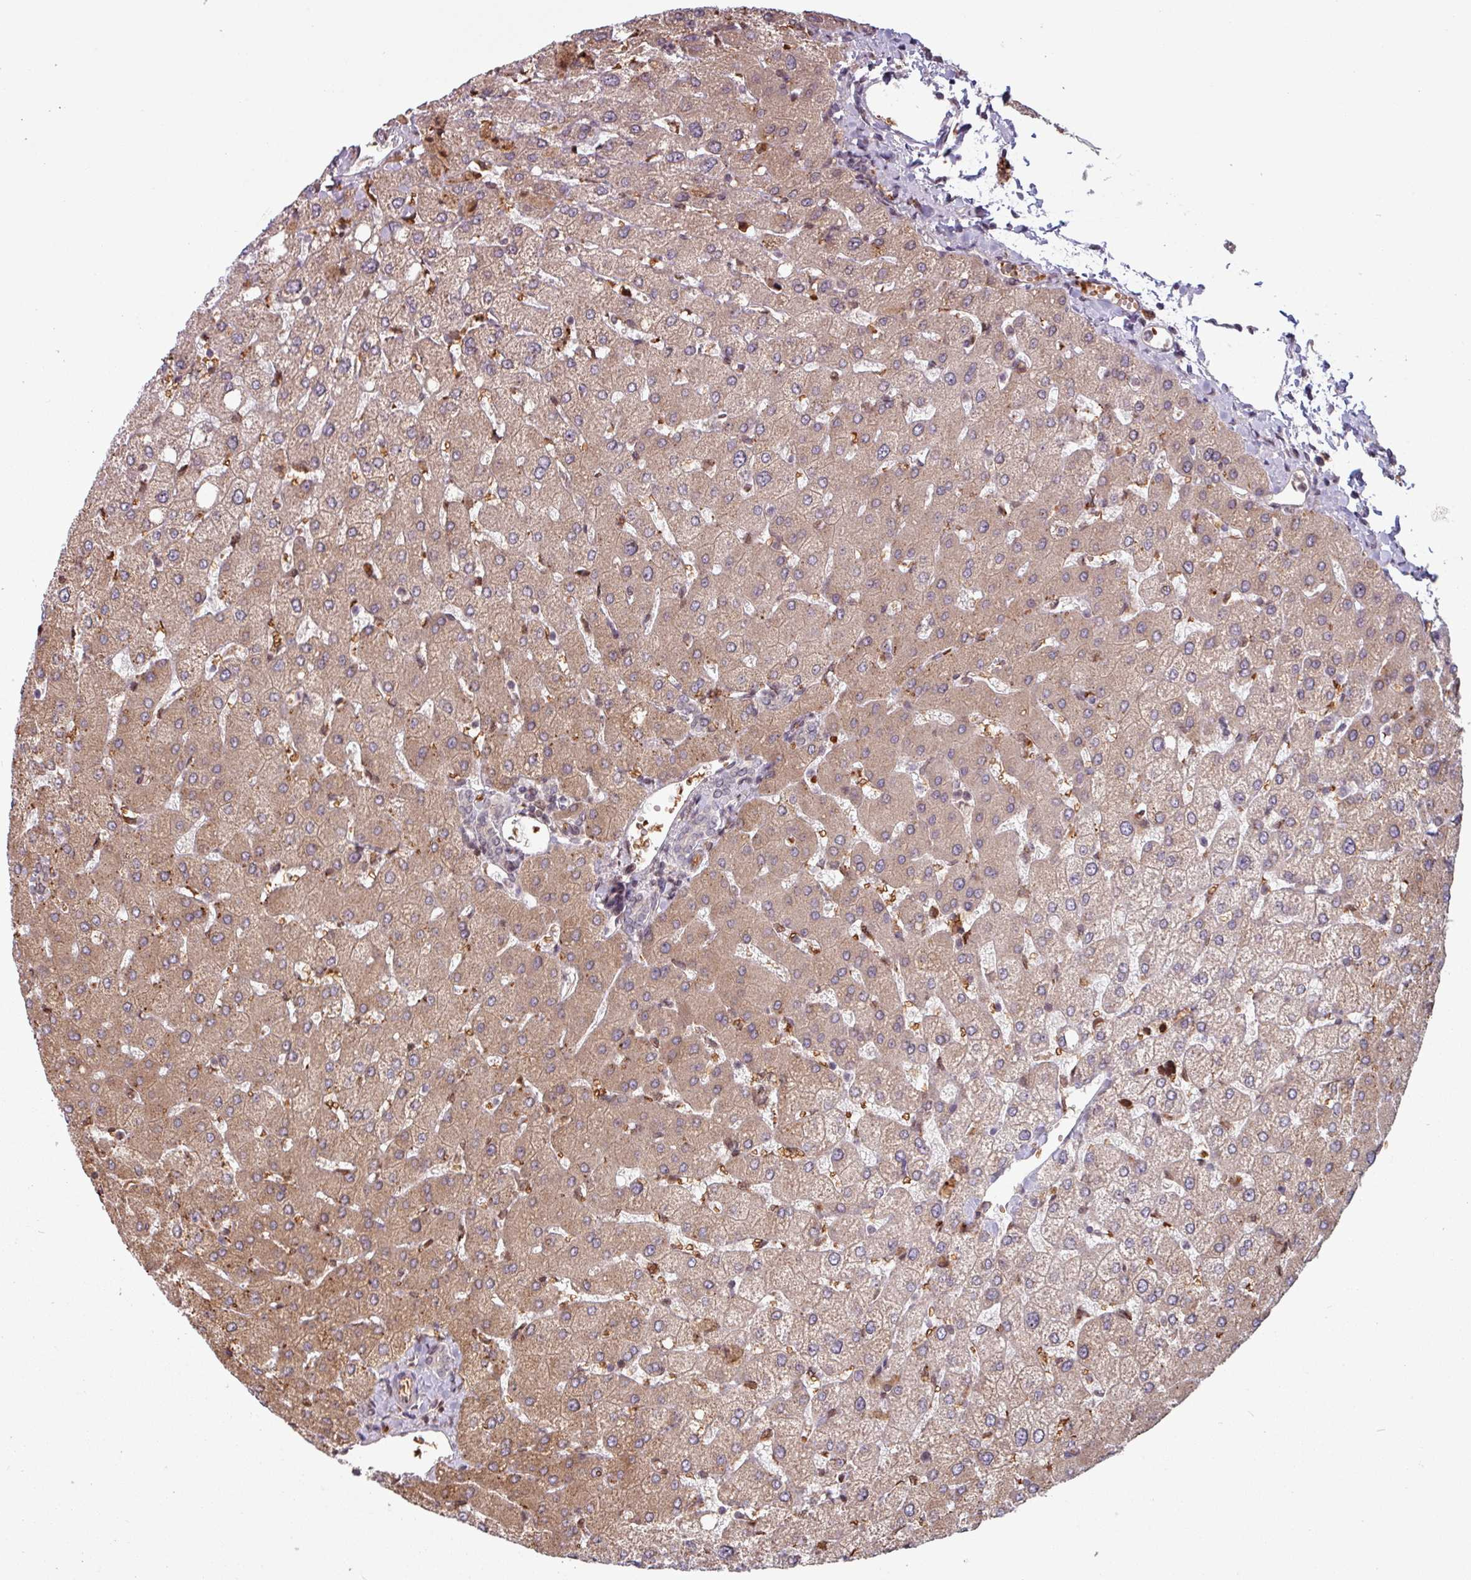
{"staining": {"intensity": "negative", "quantity": "none", "location": "none"}, "tissue": "liver", "cell_type": "Cholangiocytes", "image_type": "normal", "snomed": [{"axis": "morphology", "description": "Normal tissue, NOS"}, {"axis": "topography", "description": "Liver"}], "caption": "Histopathology image shows no significant protein positivity in cholangiocytes of unremarkable liver. (IHC, brightfield microscopy, high magnification).", "gene": "RBM4B", "patient": {"sex": "female", "age": 54}}